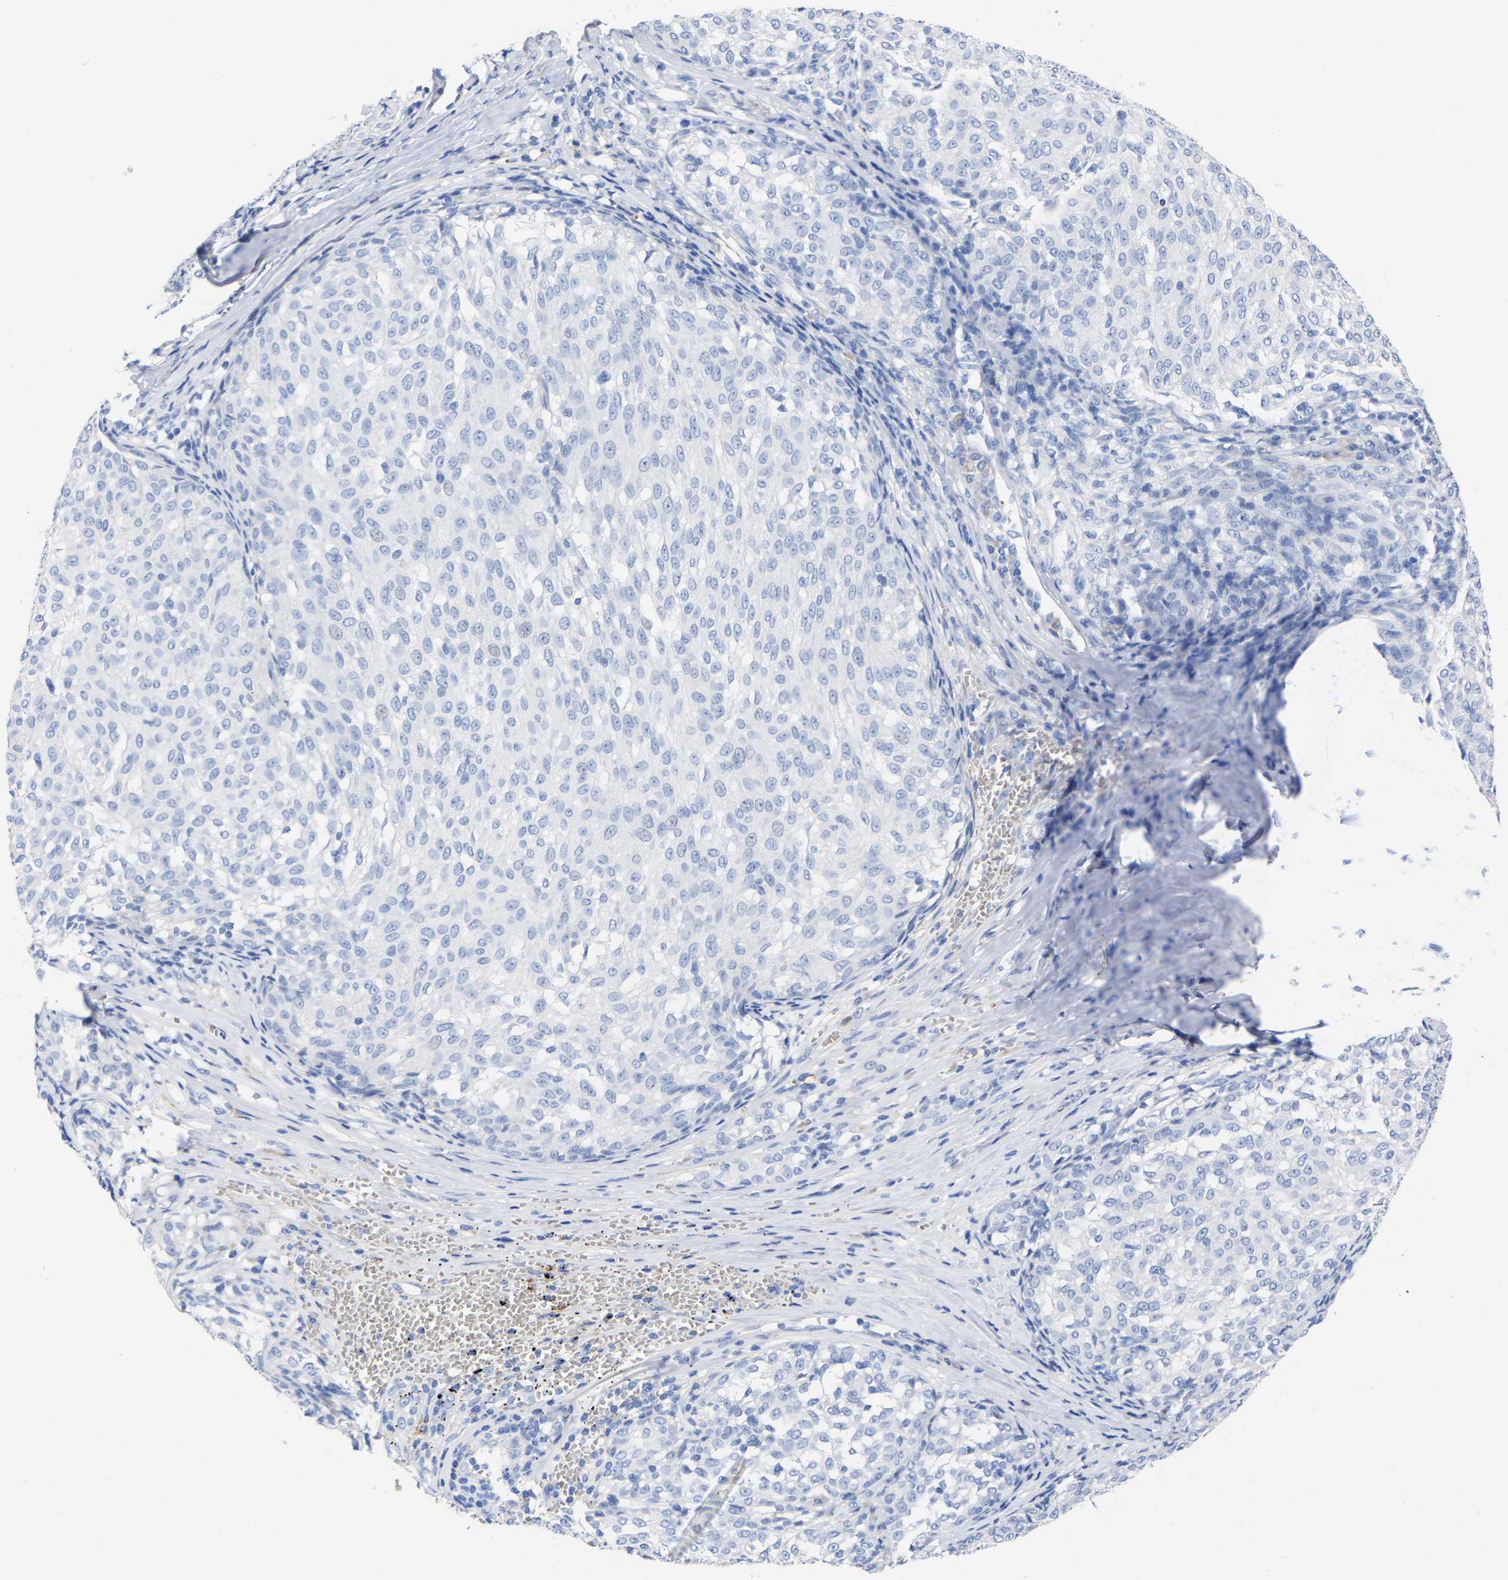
{"staining": {"intensity": "negative", "quantity": "none", "location": "none"}, "tissue": "melanoma", "cell_type": "Tumor cells", "image_type": "cancer", "snomed": [{"axis": "morphology", "description": "Malignant melanoma, NOS"}, {"axis": "topography", "description": "Skin"}], "caption": "There is no significant staining in tumor cells of melanoma.", "gene": "GDF3", "patient": {"sex": "female", "age": 72}}